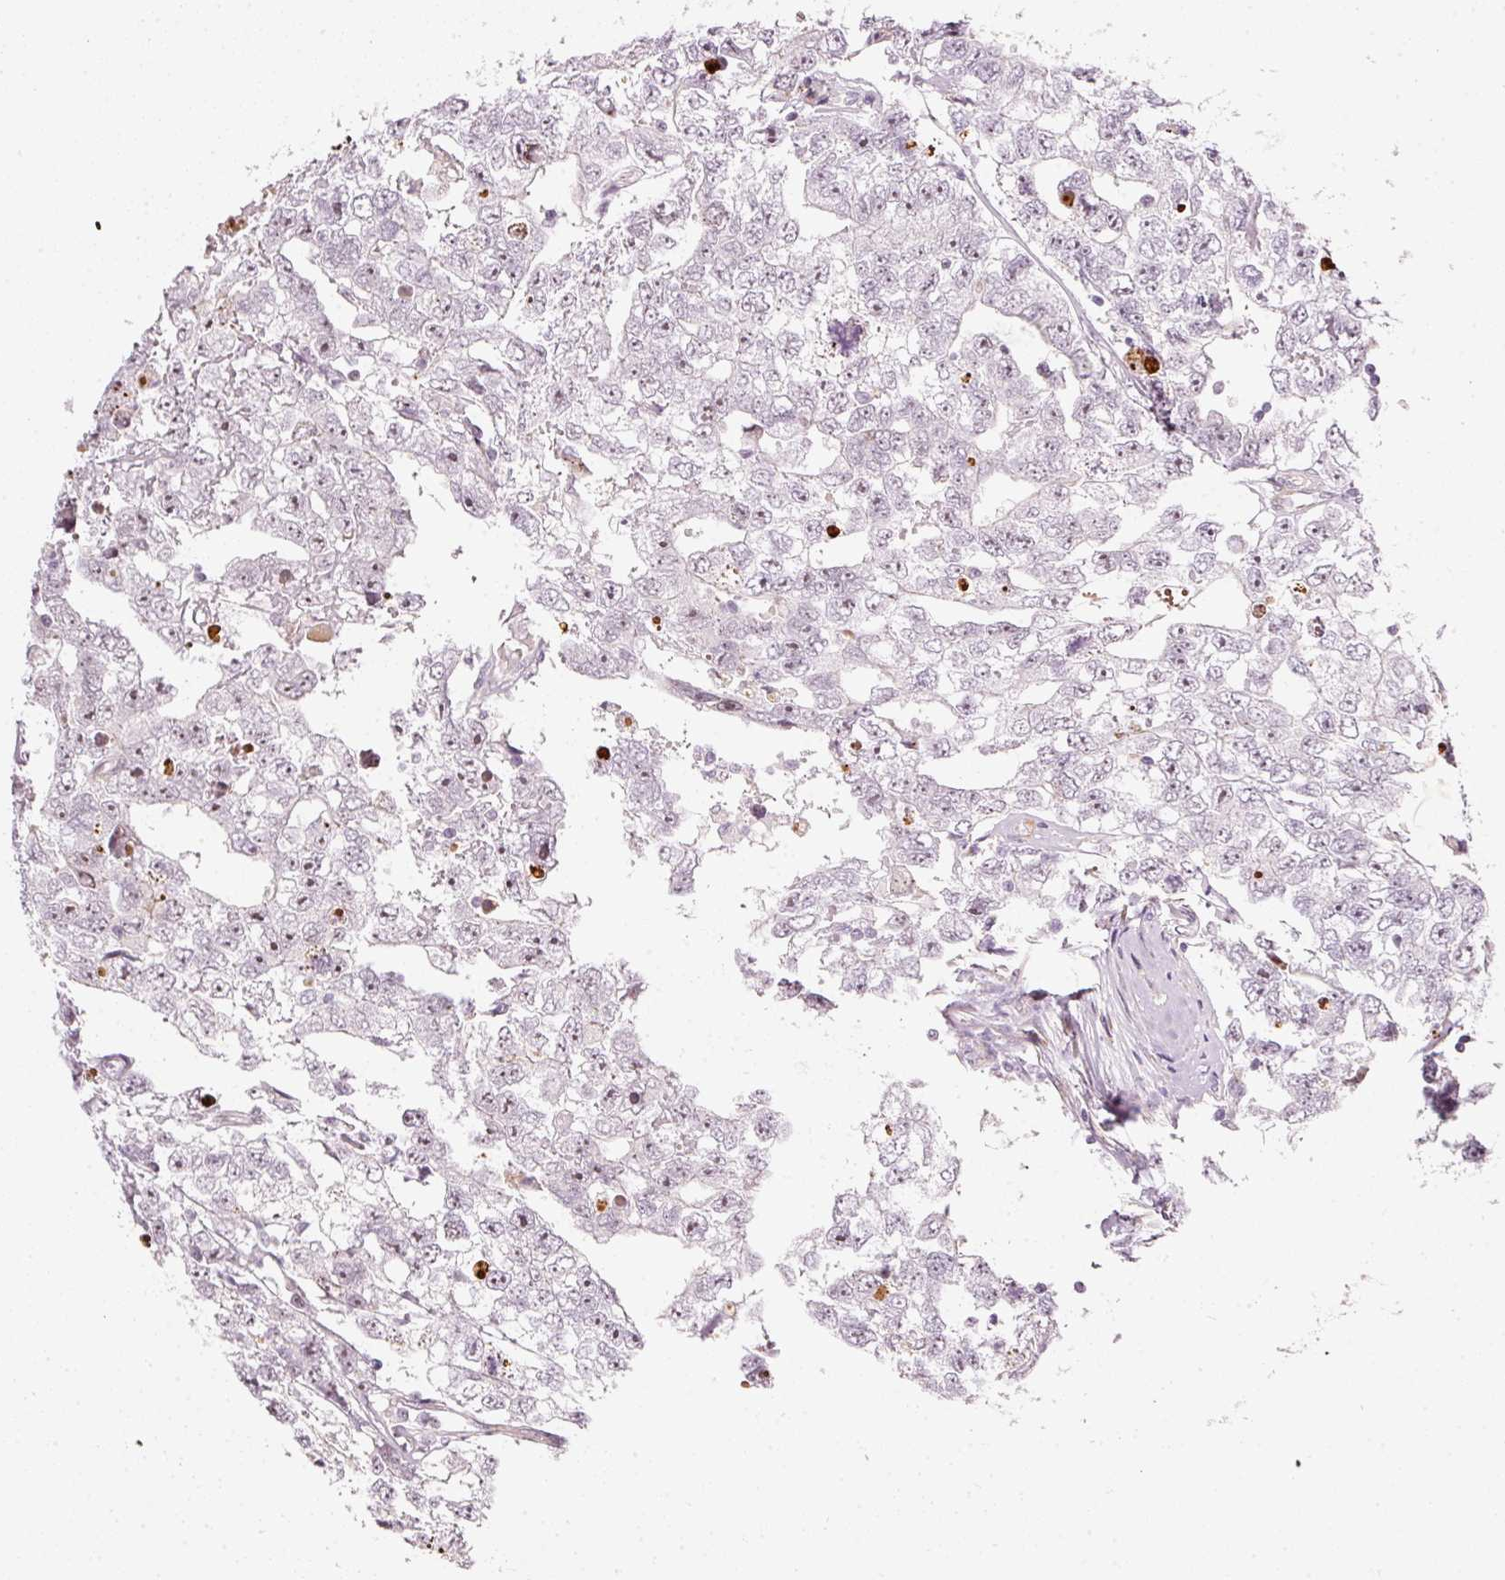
{"staining": {"intensity": "moderate", "quantity": "<25%", "location": "nuclear"}, "tissue": "testis cancer", "cell_type": "Tumor cells", "image_type": "cancer", "snomed": [{"axis": "morphology", "description": "Carcinoma, Embryonal, NOS"}, {"axis": "topography", "description": "Testis"}], "caption": "A low amount of moderate nuclear expression is seen in about <25% of tumor cells in testis cancer (embryonal carcinoma) tissue.", "gene": "MXRA8", "patient": {"sex": "male", "age": 22}}